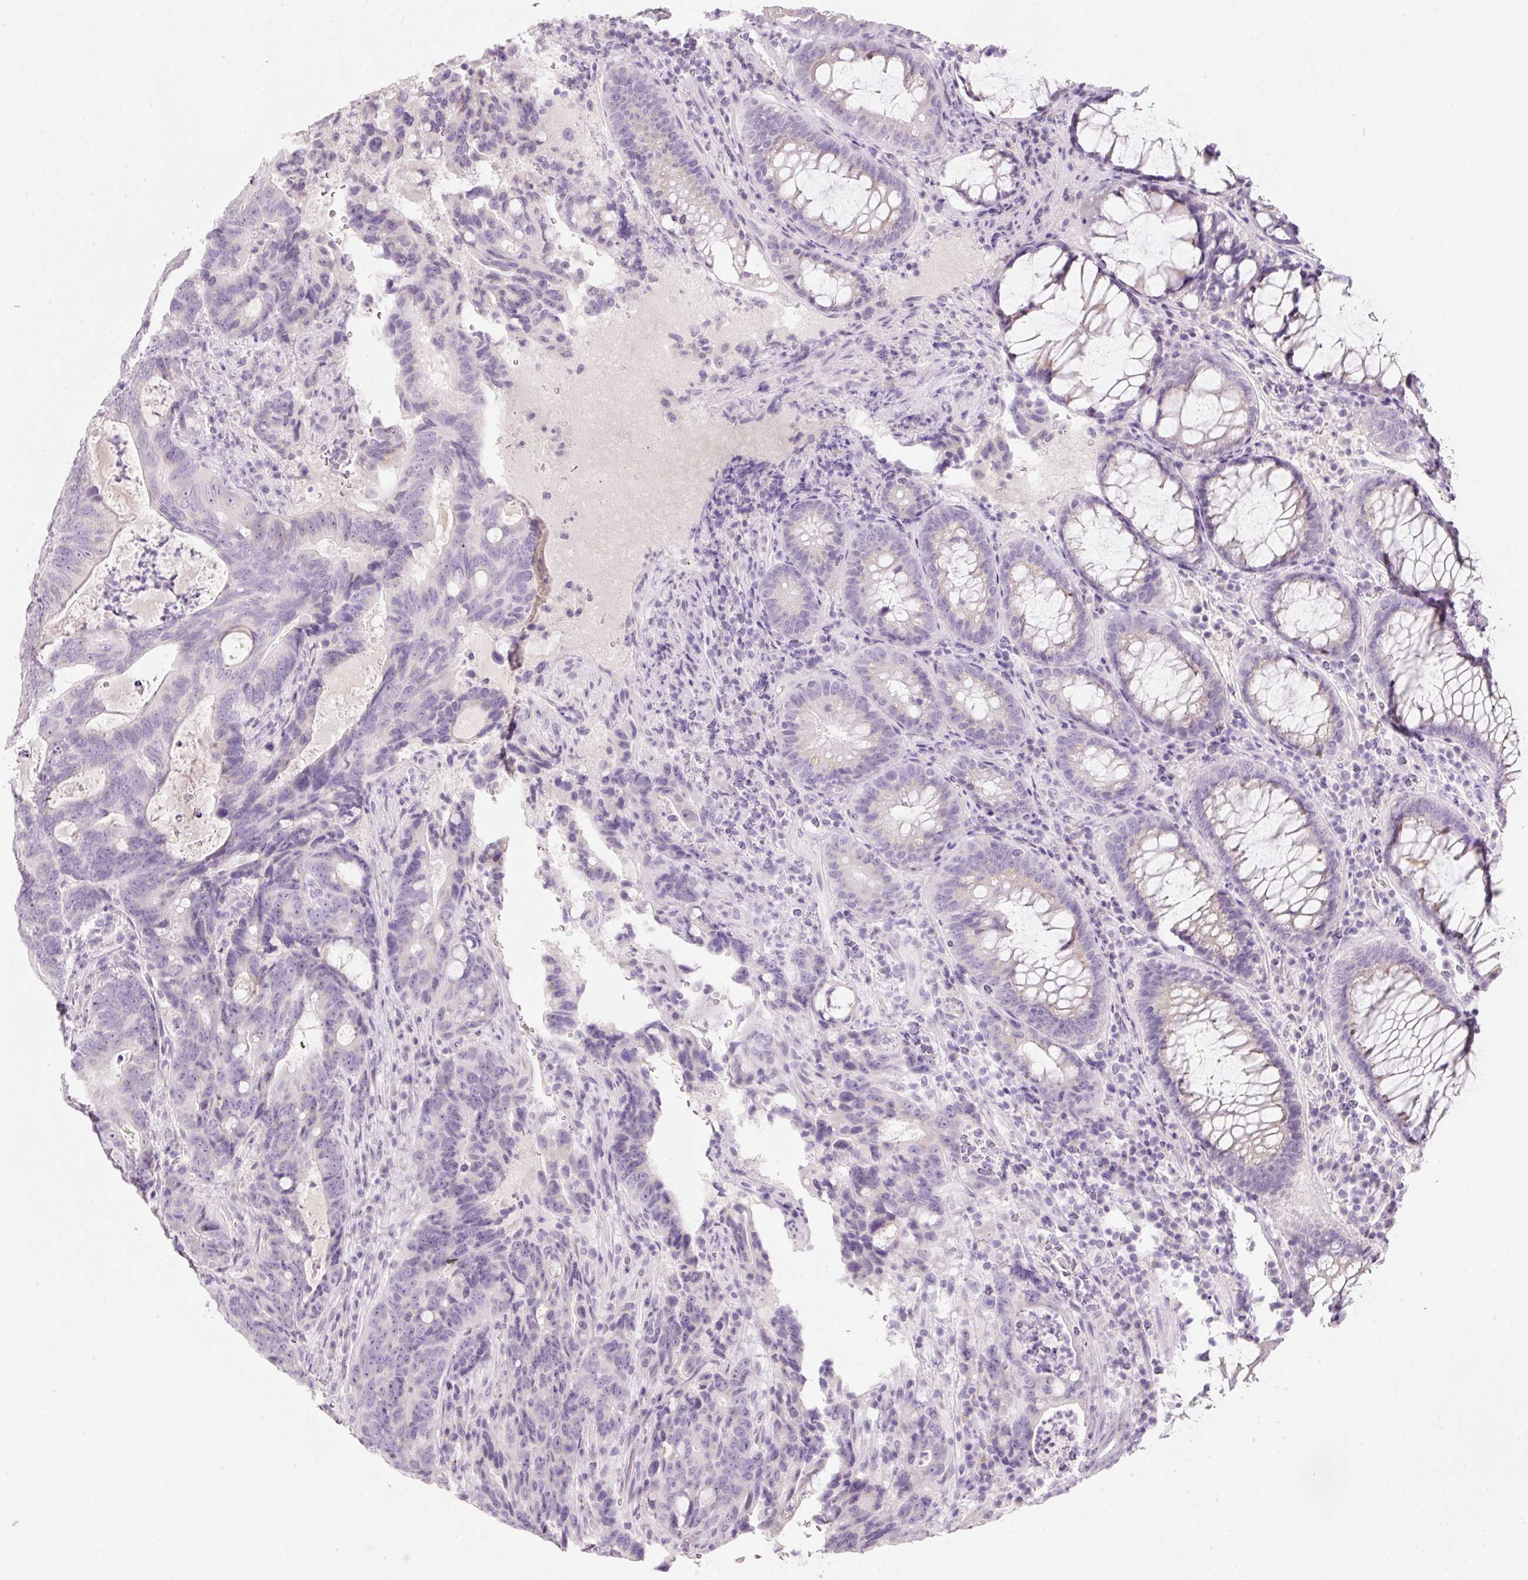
{"staining": {"intensity": "negative", "quantity": "none", "location": "none"}, "tissue": "colorectal cancer", "cell_type": "Tumor cells", "image_type": "cancer", "snomed": [{"axis": "morphology", "description": "Adenocarcinoma, NOS"}, {"axis": "topography", "description": "Colon"}], "caption": "Immunohistochemistry (IHC) image of human colorectal cancer (adenocarcinoma) stained for a protein (brown), which demonstrates no staining in tumor cells. Brightfield microscopy of immunohistochemistry stained with DAB (brown) and hematoxylin (blue), captured at high magnification.", "gene": "ENSG00000206549", "patient": {"sex": "female", "age": 82}}